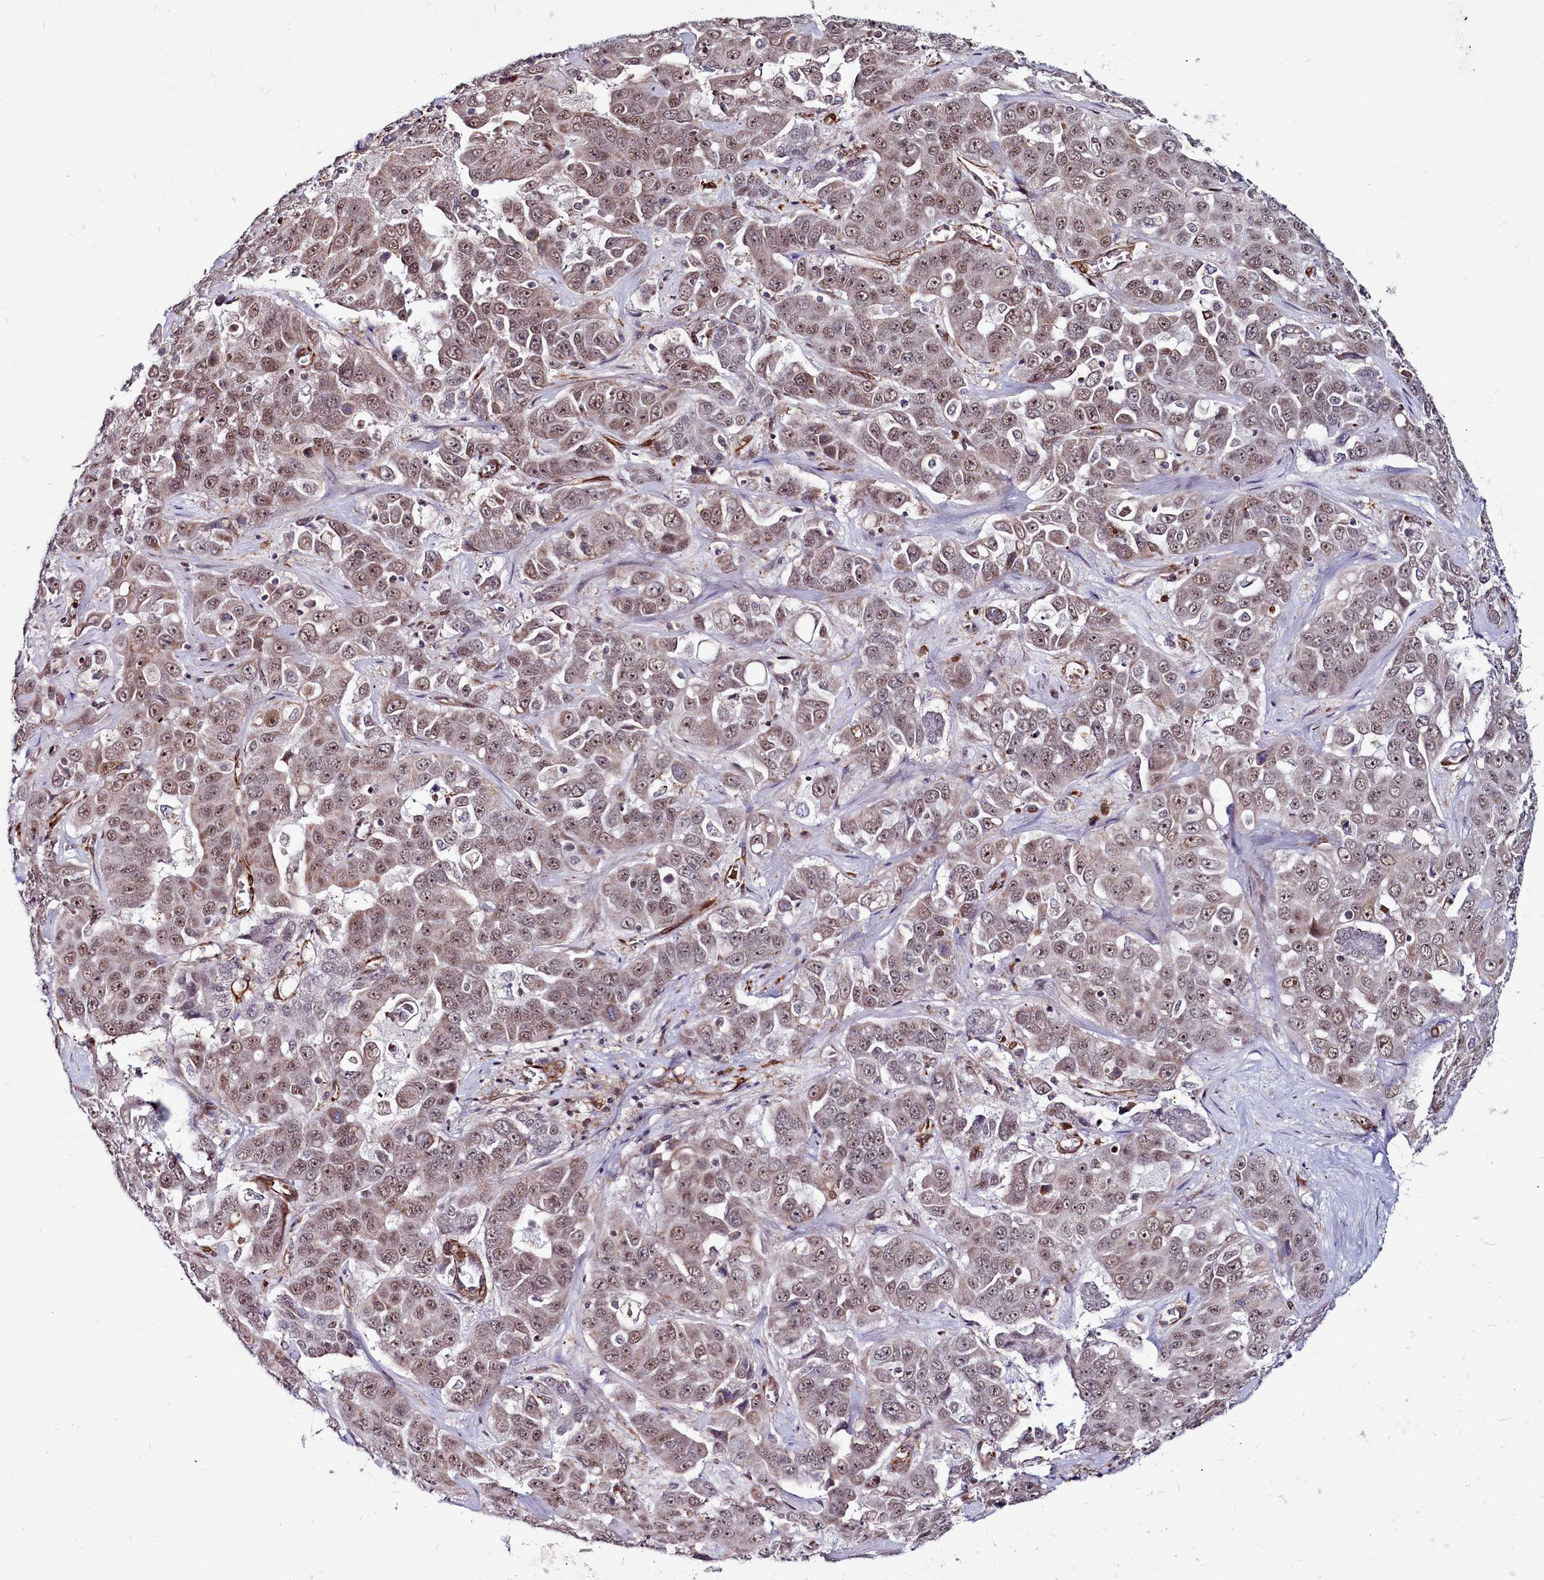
{"staining": {"intensity": "moderate", "quantity": ">75%", "location": "nuclear"}, "tissue": "liver cancer", "cell_type": "Tumor cells", "image_type": "cancer", "snomed": [{"axis": "morphology", "description": "Cholangiocarcinoma"}, {"axis": "topography", "description": "Liver"}], "caption": "Cholangiocarcinoma (liver) stained for a protein (brown) displays moderate nuclear positive positivity in about >75% of tumor cells.", "gene": "CLK3", "patient": {"sex": "female", "age": 52}}